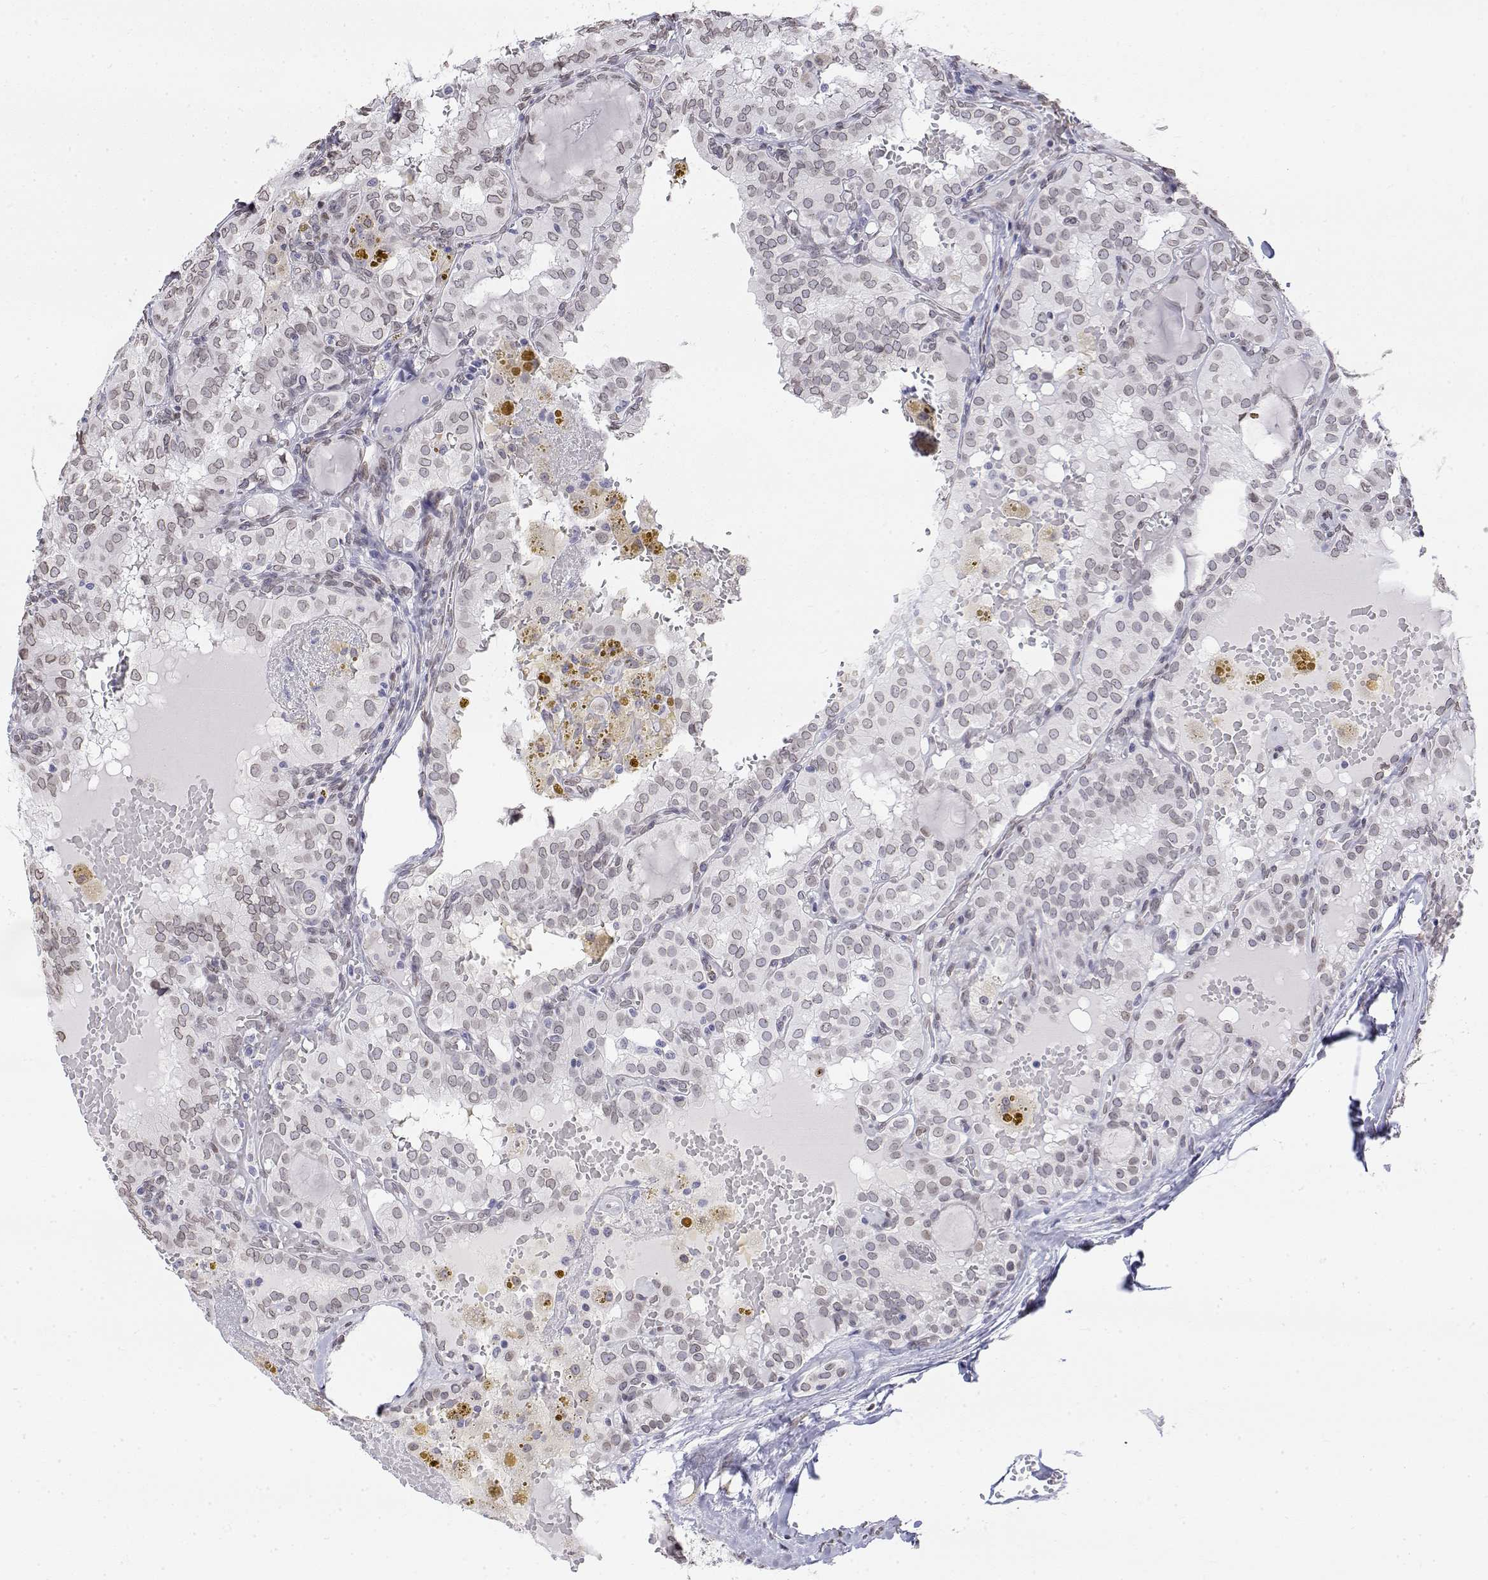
{"staining": {"intensity": "weak", "quantity": "25%-75%", "location": "cytoplasmic/membranous,nuclear"}, "tissue": "thyroid cancer", "cell_type": "Tumor cells", "image_type": "cancer", "snomed": [{"axis": "morphology", "description": "Papillary adenocarcinoma, NOS"}, {"axis": "topography", "description": "Thyroid gland"}], "caption": "IHC photomicrograph of thyroid papillary adenocarcinoma stained for a protein (brown), which demonstrates low levels of weak cytoplasmic/membranous and nuclear expression in approximately 25%-75% of tumor cells.", "gene": "ZNF532", "patient": {"sex": "male", "age": 20}}